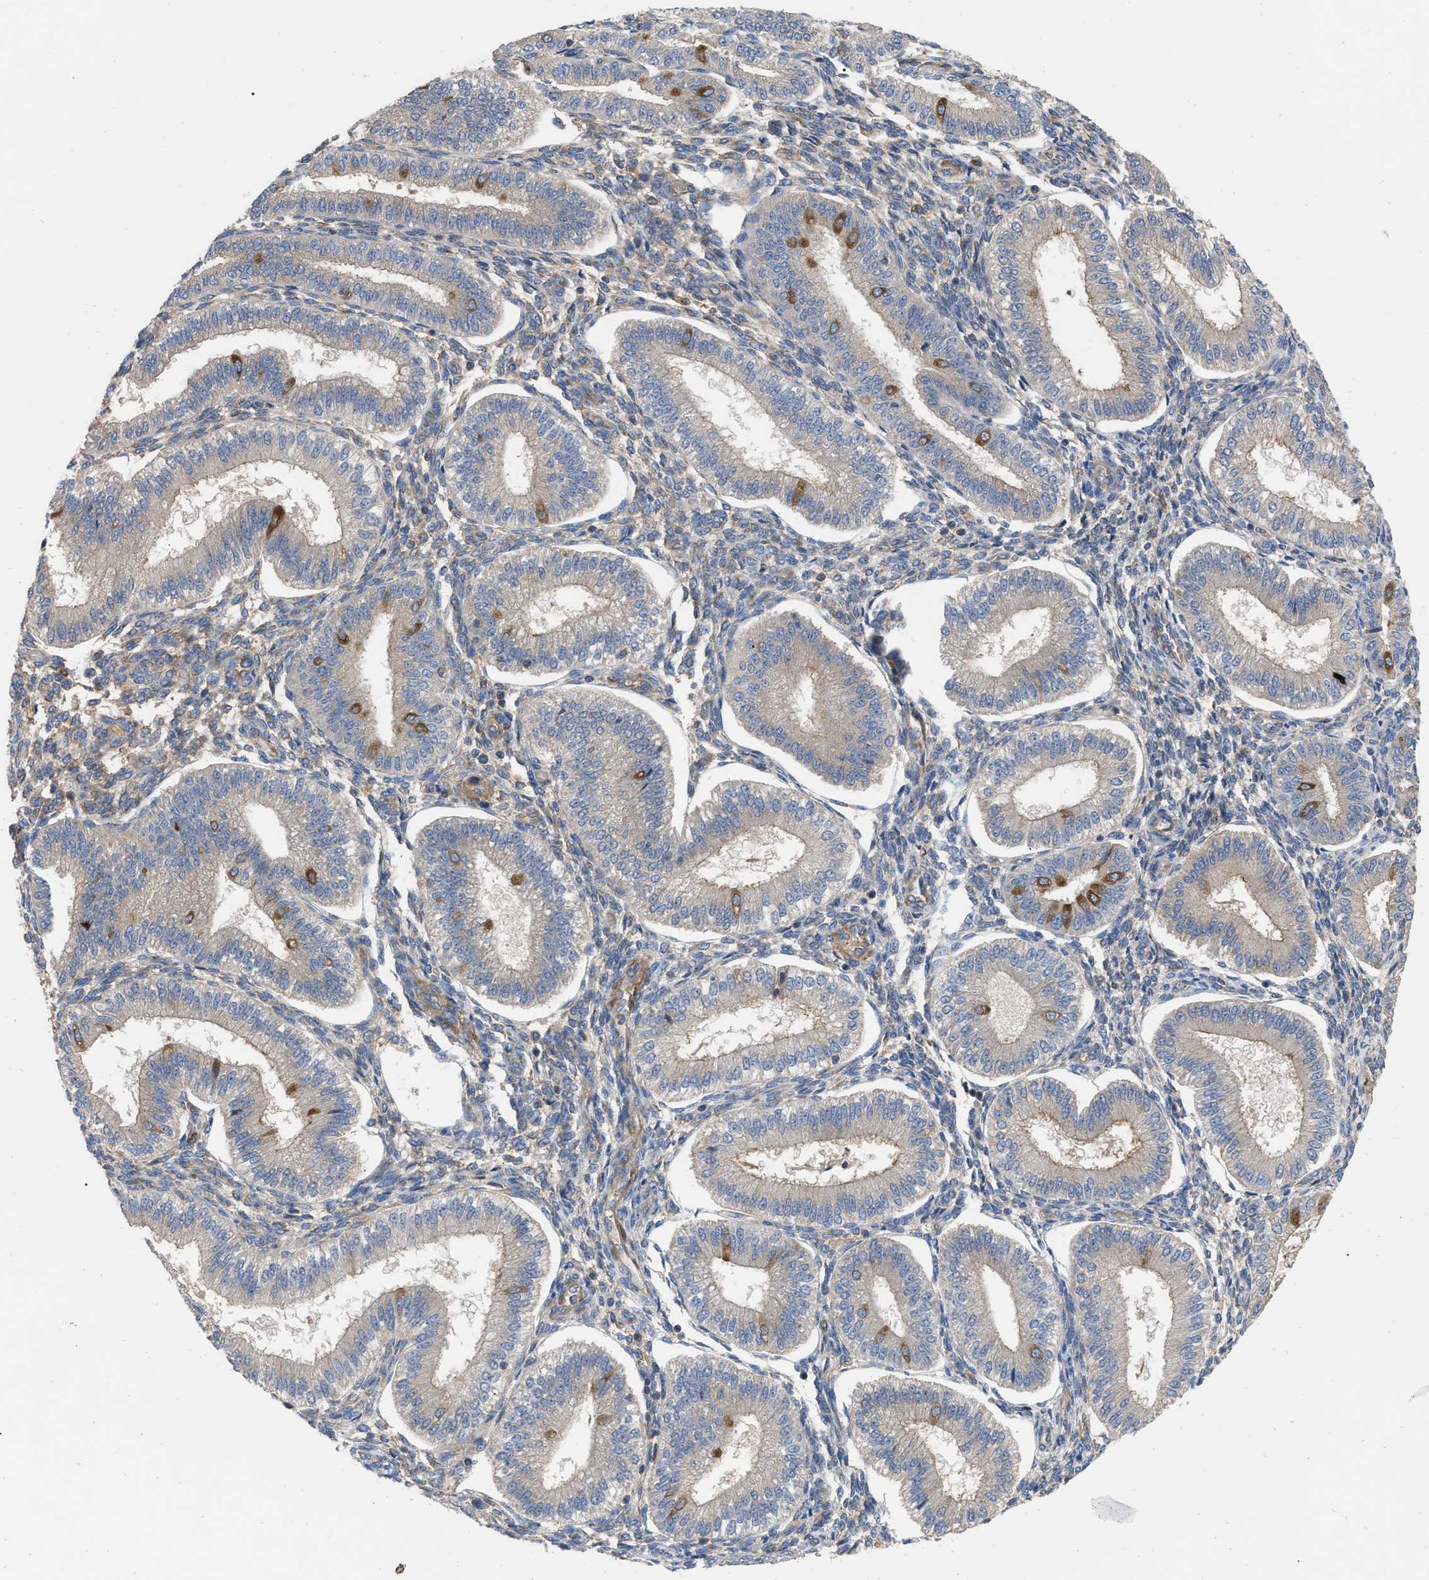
{"staining": {"intensity": "moderate", "quantity": "25%-75%", "location": "cytoplasmic/membranous"}, "tissue": "endometrium", "cell_type": "Cells in endometrial stroma", "image_type": "normal", "snomed": [{"axis": "morphology", "description": "Normal tissue, NOS"}, {"axis": "topography", "description": "Endometrium"}], "caption": "A micrograph of endometrium stained for a protein reveals moderate cytoplasmic/membranous brown staining in cells in endometrial stroma. (DAB (3,3'-diaminobenzidine) IHC, brown staining for protein, blue staining for nuclei).", "gene": "RABEP1", "patient": {"sex": "female", "age": 39}}